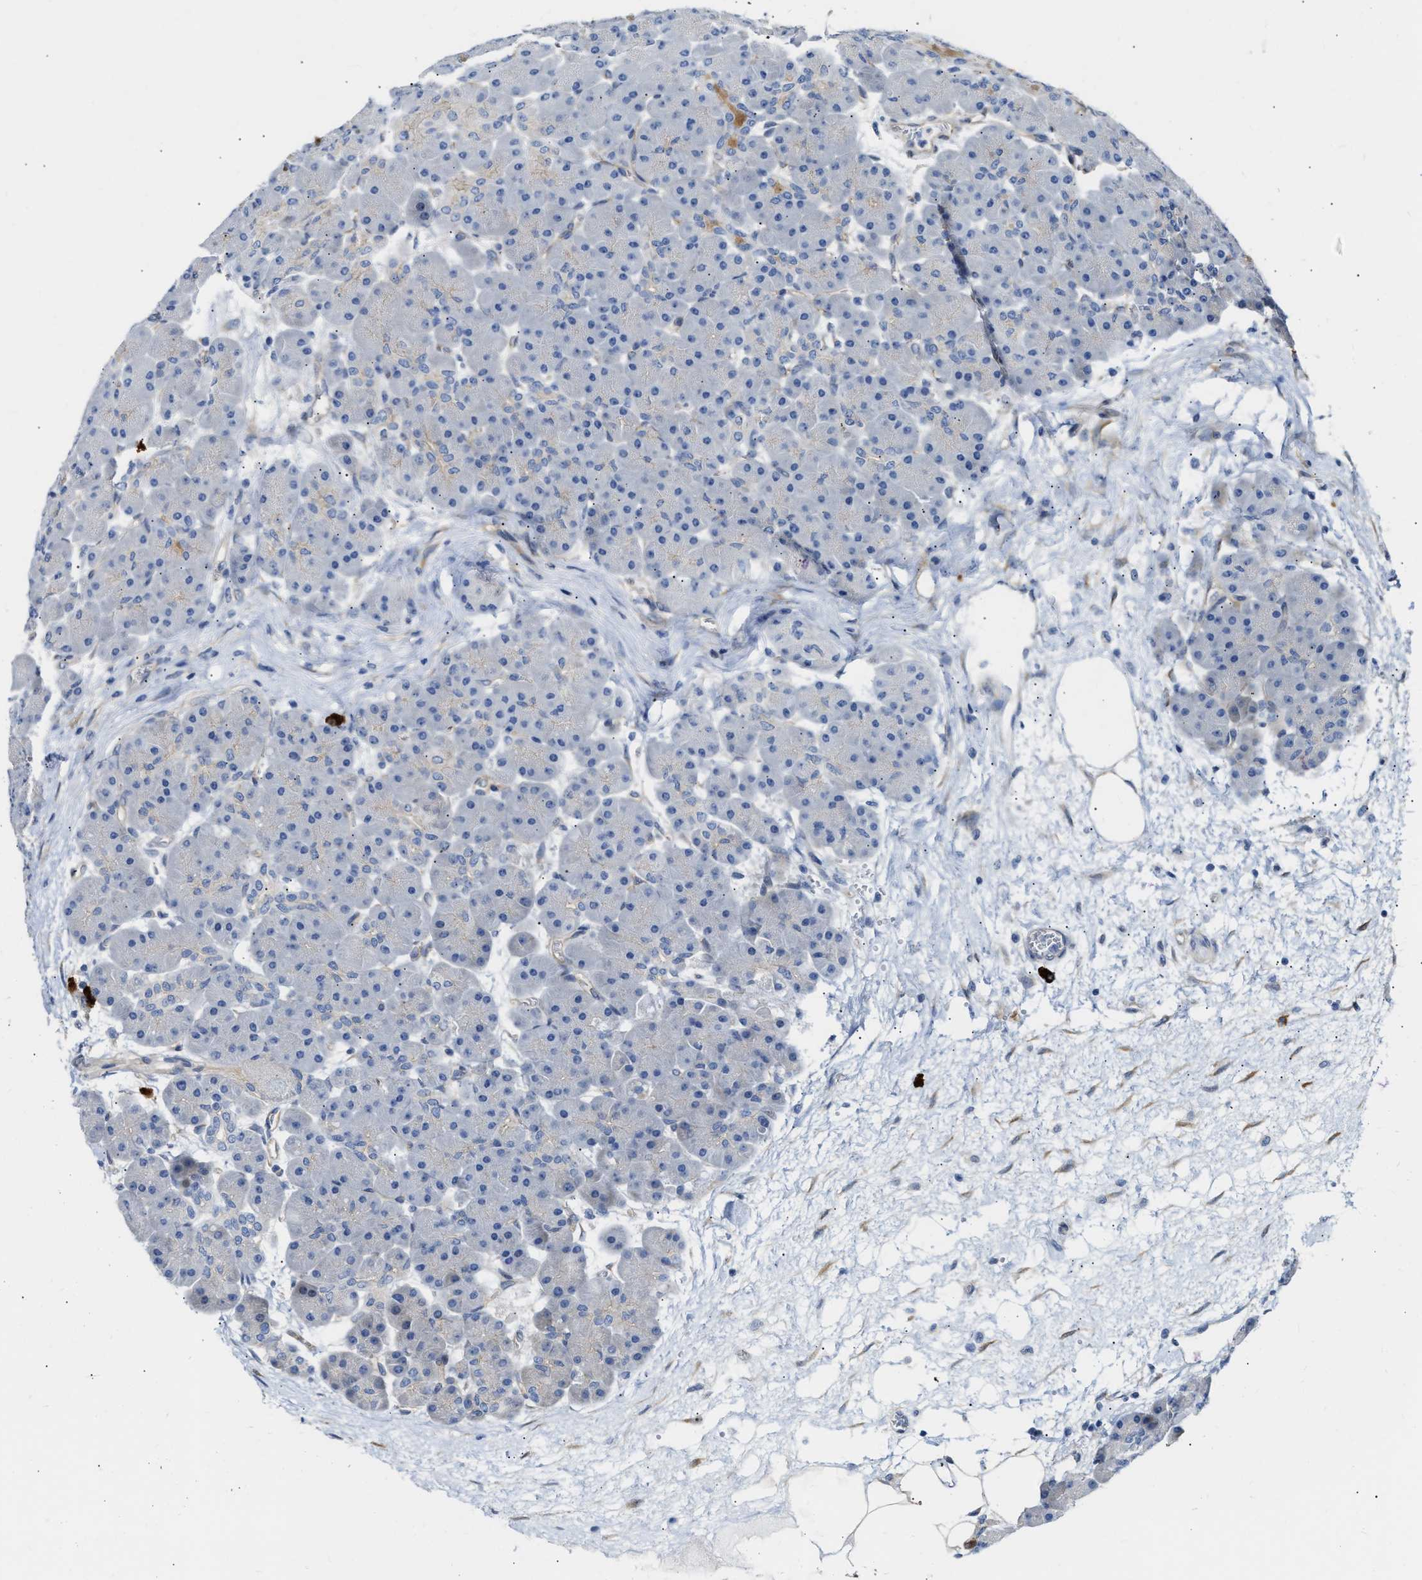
{"staining": {"intensity": "negative", "quantity": "none", "location": "none"}, "tissue": "pancreas", "cell_type": "Exocrine glandular cells", "image_type": "normal", "snomed": [{"axis": "morphology", "description": "Normal tissue, NOS"}, {"axis": "topography", "description": "Pancreas"}], "caption": "A photomicrograph of human pancreas is negative for staining in exocrine glandular cells. (Immunohistochemistry, brightfield microscopy, high magnification).", "gene": "FHL1", "patient": {"sex": "male", "age": 66}}